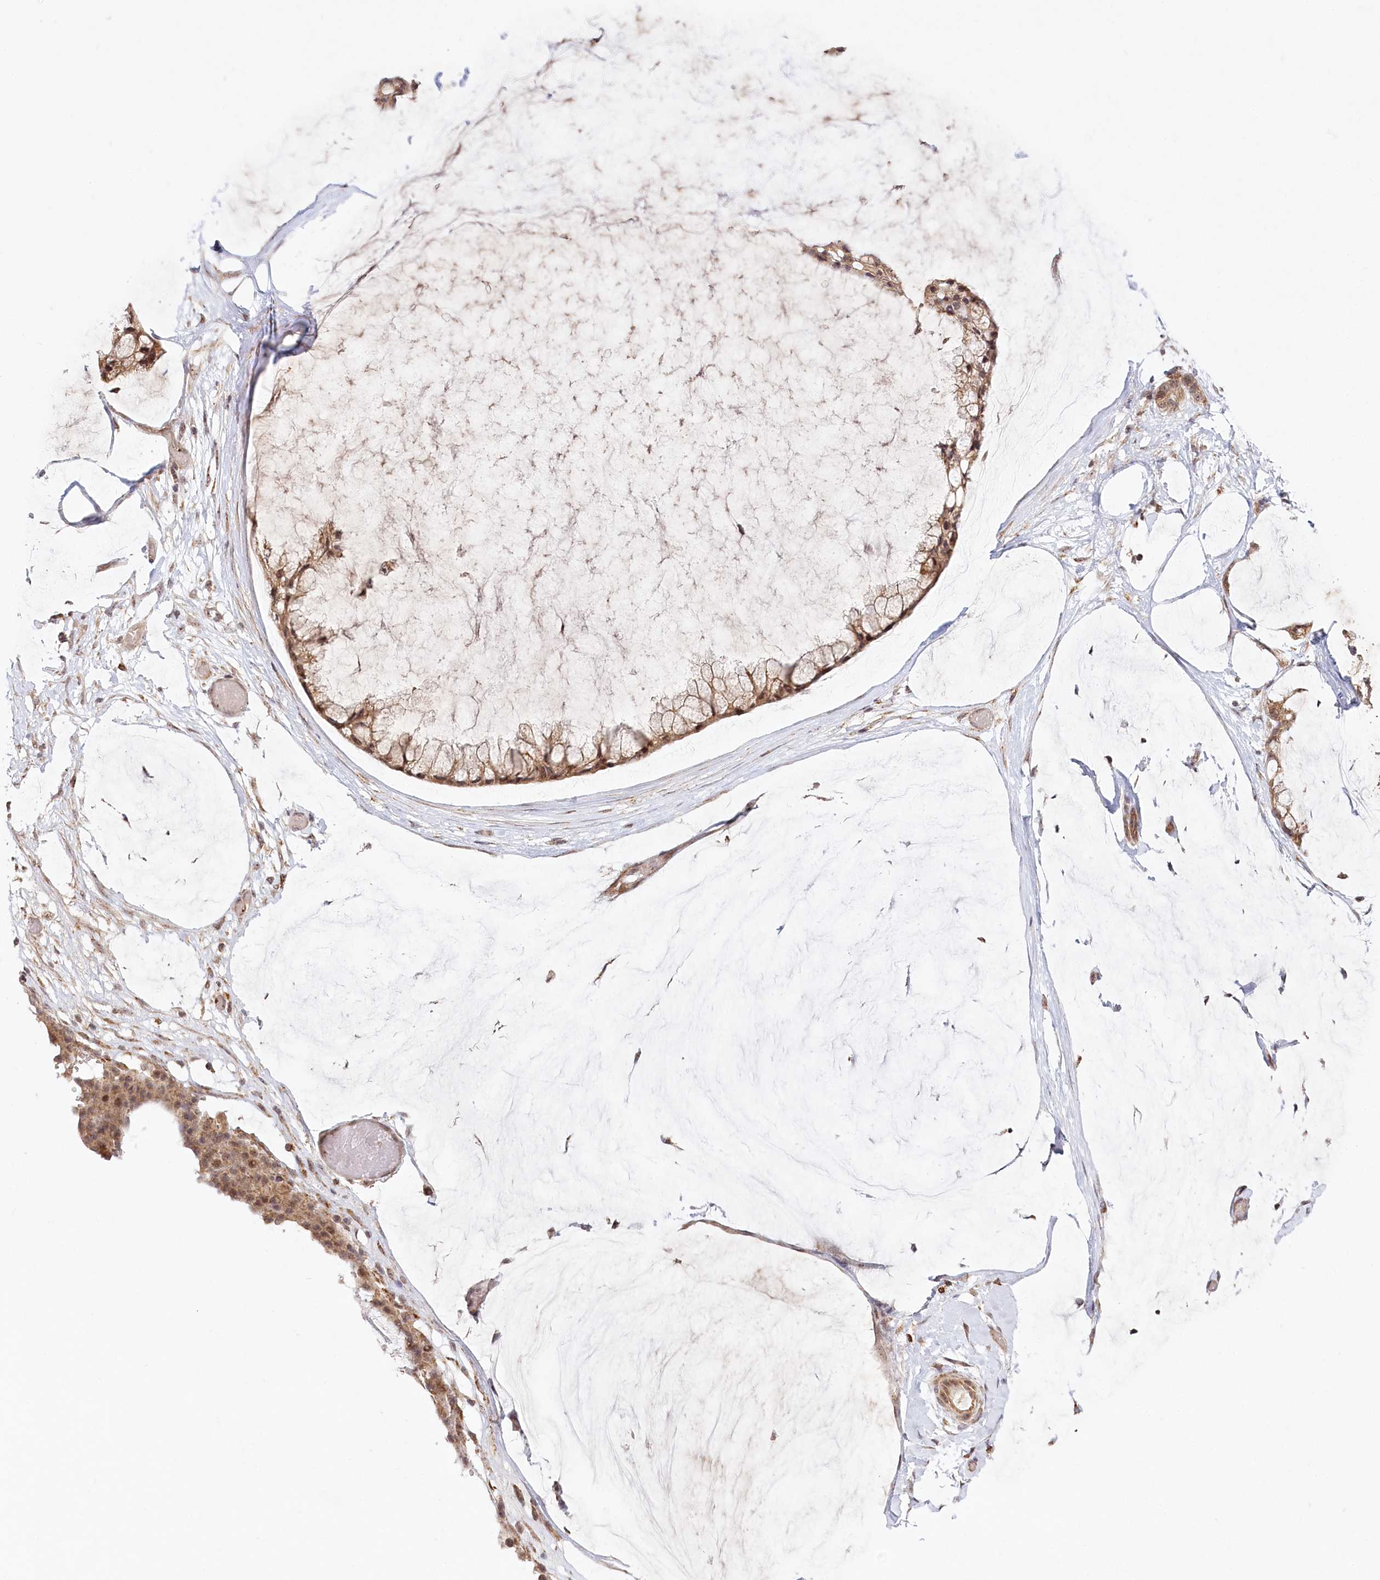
{"staining": {"intensity": "moderate", "quantity": ">75%", "location": "cytoplasmic/membranous"}, "tissue": "ovarian cancer", "cell_type": "Tumor cells", "image_type": "cancer", "snomed": [{"axis": "morphology", "description": "Cystadenocarcinoma, mucinous, NOS"}, {"axis": "topography", "description": "Ovary"}], "caption": "Ovarian mucinous cystadenocarcinoma tissue demonstrates moderate cytoplasmic/membranous expression in about >75% of tumor cells, visualized by immunohistochemistry. The protein of interest is shown in brown color, while the nuclei are stained blue.", "gene": "RTN4IP1", "patient": {"sex": "female", "age": 39}}